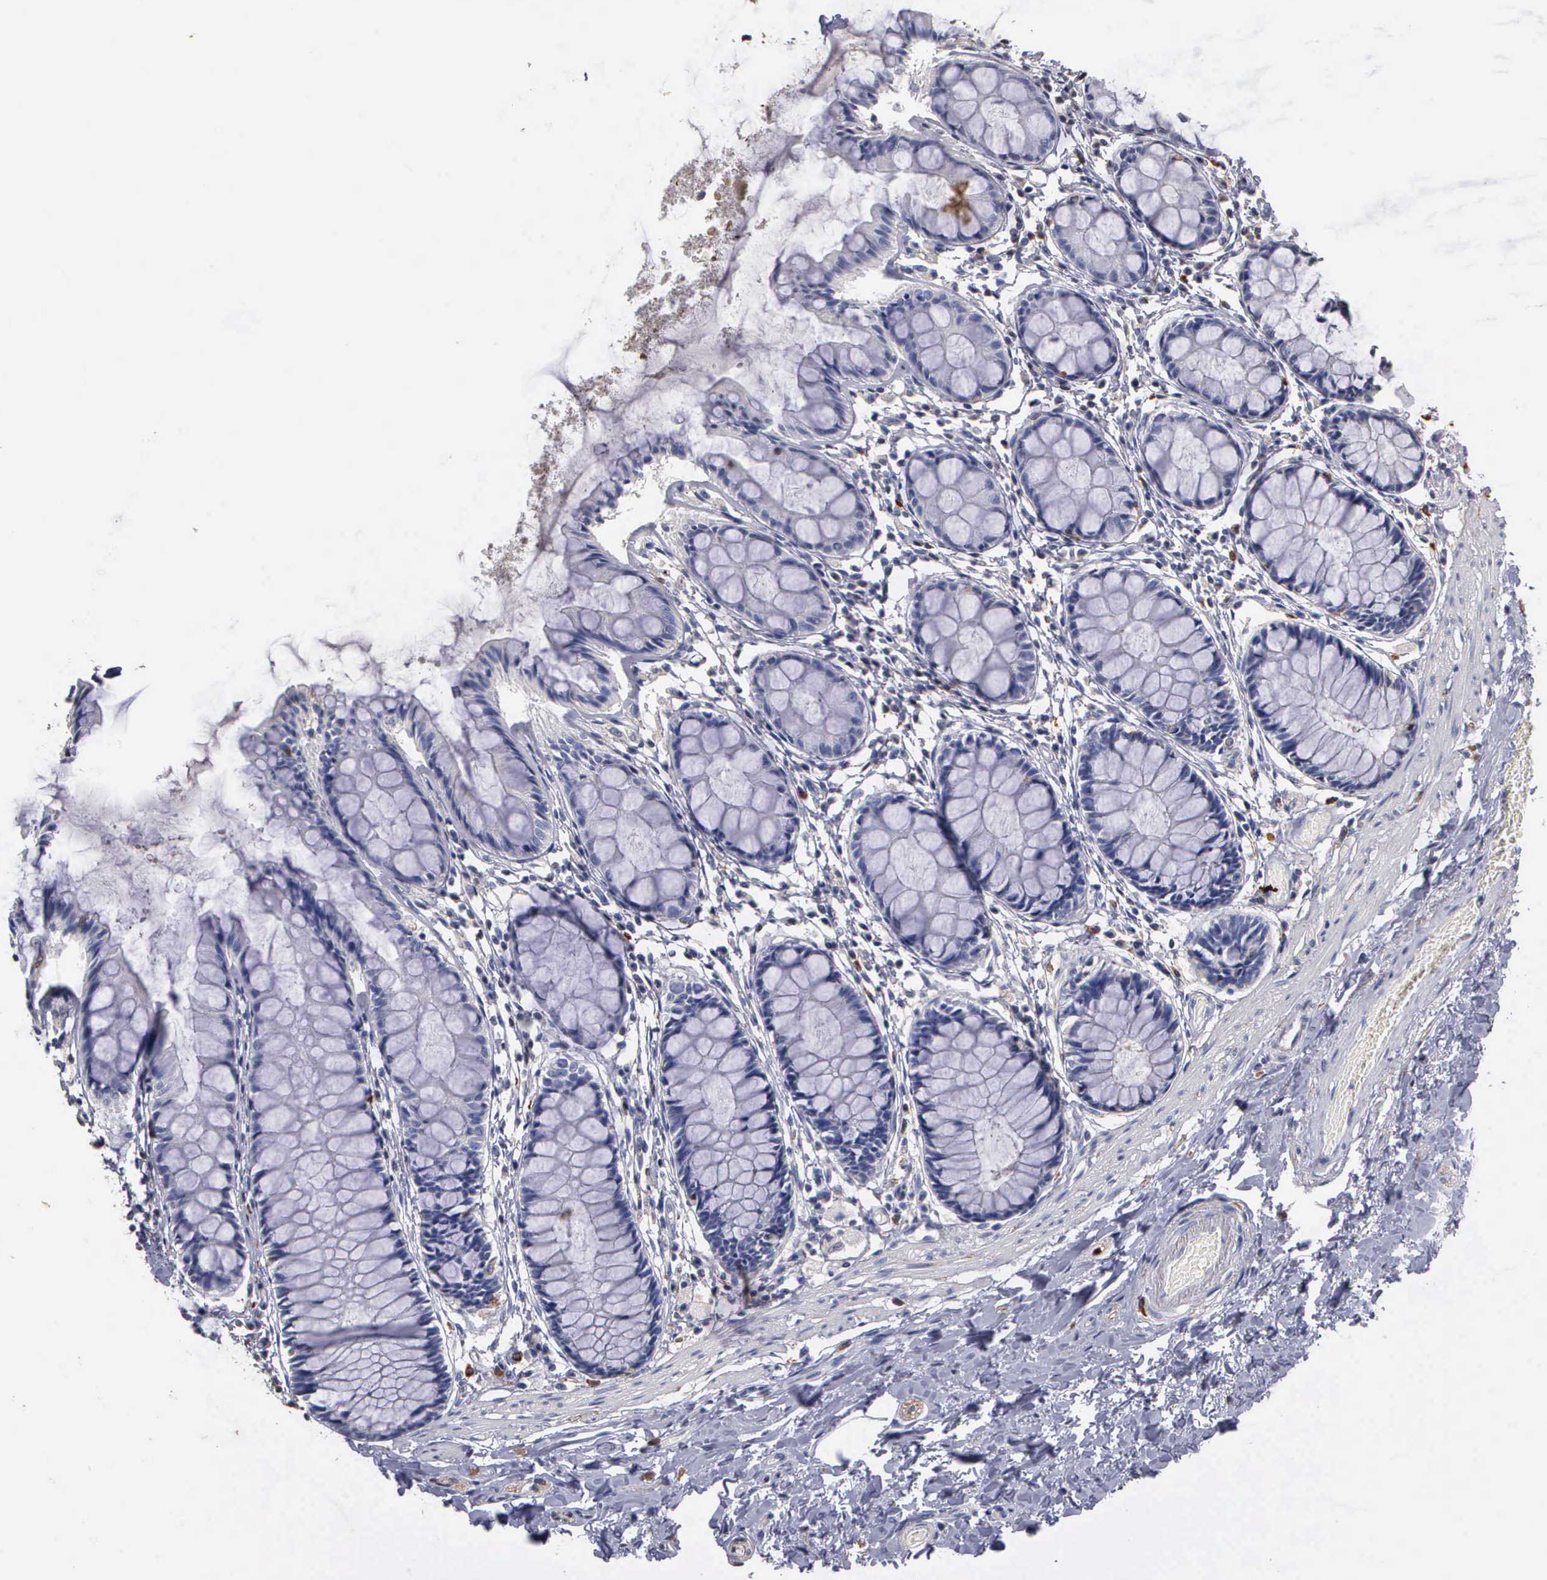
{"staining": {"intensity": "negative", "quantity": "none", "location": "none"}, "tissue": "rectum", "cell_type": "Glandular cells", "image_type": "normal", "snomed": [{"axis": "morphology", "description": "Normal tissue, NOS"}, {"axis": "topography", "description": "Rectum"}], "caption": "Glandular cells show no significant staining in normal rectum. (DAB (3,3'-diaminobenzidine) immunohistochemistry with hematoxylin counter stain).", "gene": "ENO3", "patient": {"sex": "male", "age": 86}}